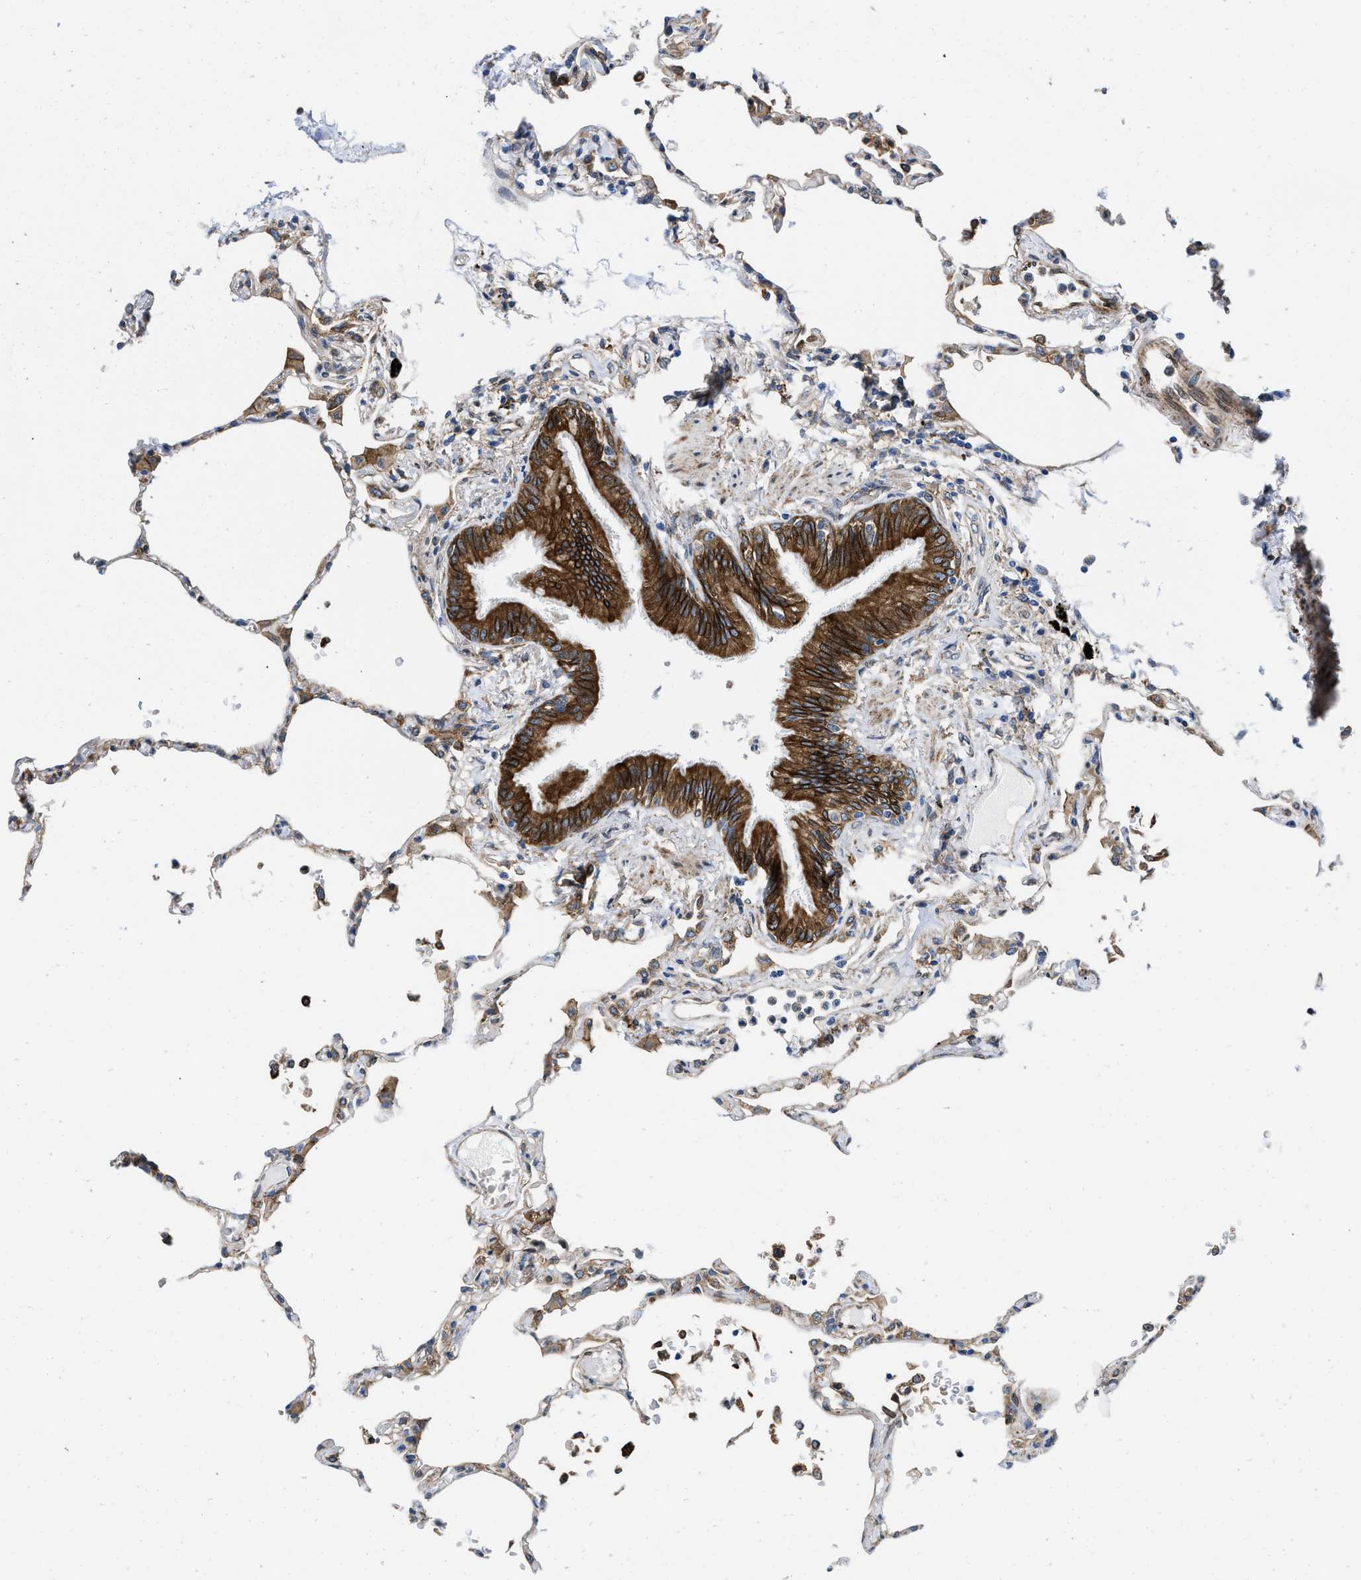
{"staining": {"intensity": "strong", "quantity": "25%-75%", "location": "cytoplasmic/membranous"}, "tissue": "lung", "cell_type": "Alveolar cells", "image_type": "normal", "snomed": [{"axis": "morphology", "description": "Normal tissue, NOS"}, {"axis": "topography", "description": "Lung"}], "caption": "An immunohistochemistry histopathology image of normal tissue is shown. Protein staining in brown labels strong cytoplasmic/membranous positivity in lung within alveolar cells. The staining was performed using DAB to visualize the protein expression in brown, while the nuclei were stained in blue with hematoxylin (Magnification: 20x).", "gene": "ERLIN2", "patient": {"sex": "female", "age": 49}}